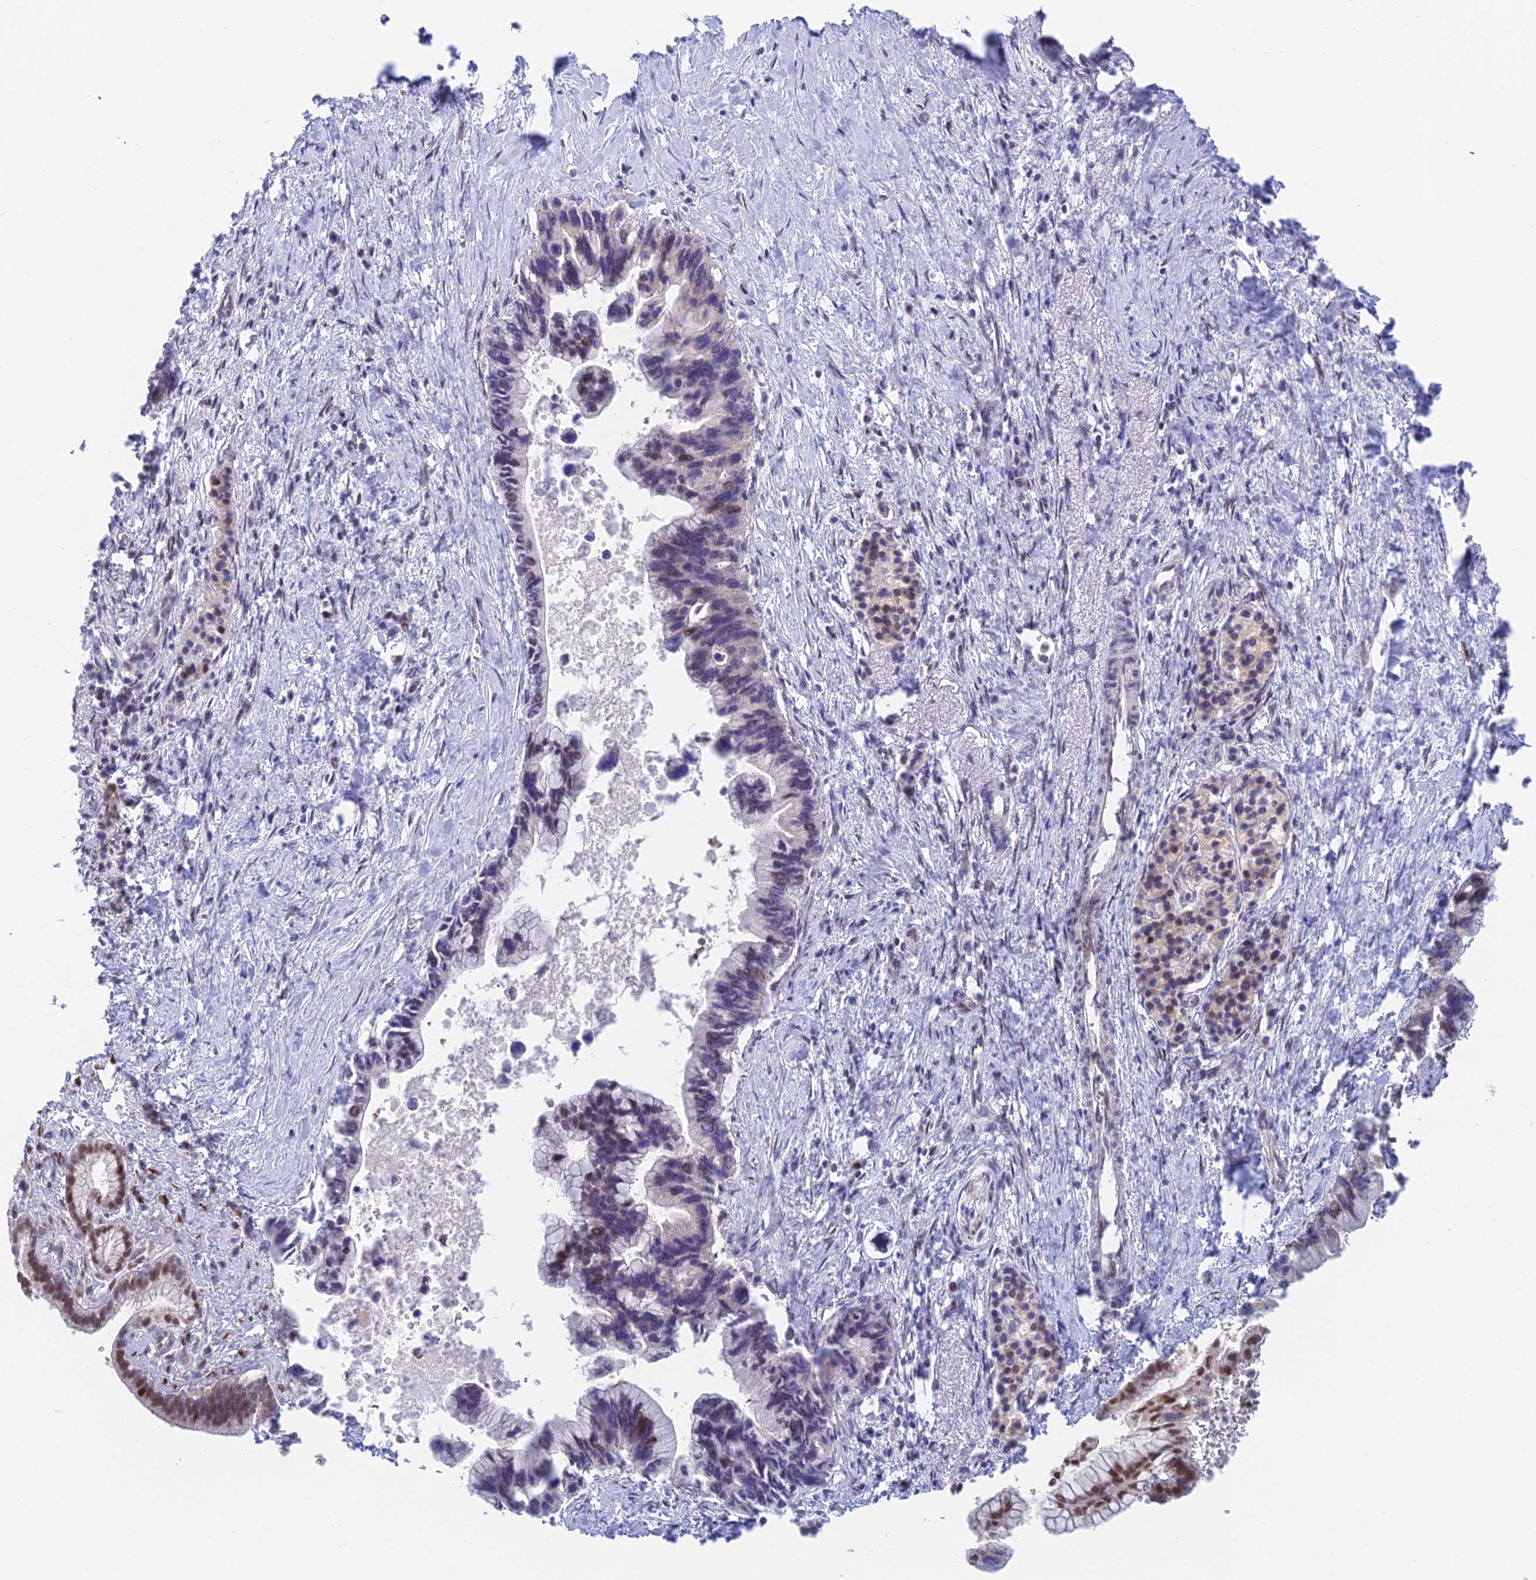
{"staining": {"intensity": "moderate", "quantity": "<25%", "location": "nuclear"}, "tissue": "pancreatic cancer", "cell_type": "Tumor cells", "image_type": "cancer", "snomed": [{"axis": "morphology", "description": "Adenocarcinoma, NOS"}, {"axis": "topography", "description": "Pancreas"}], "caption": "Pancreatic cancer tissue demonstrates moderate nuclear expression in about <25% of tumor cells, visualized by immunohistochemistry.", "gene": "MRPL17", "patient": {"sex": "female", "age": 83}}